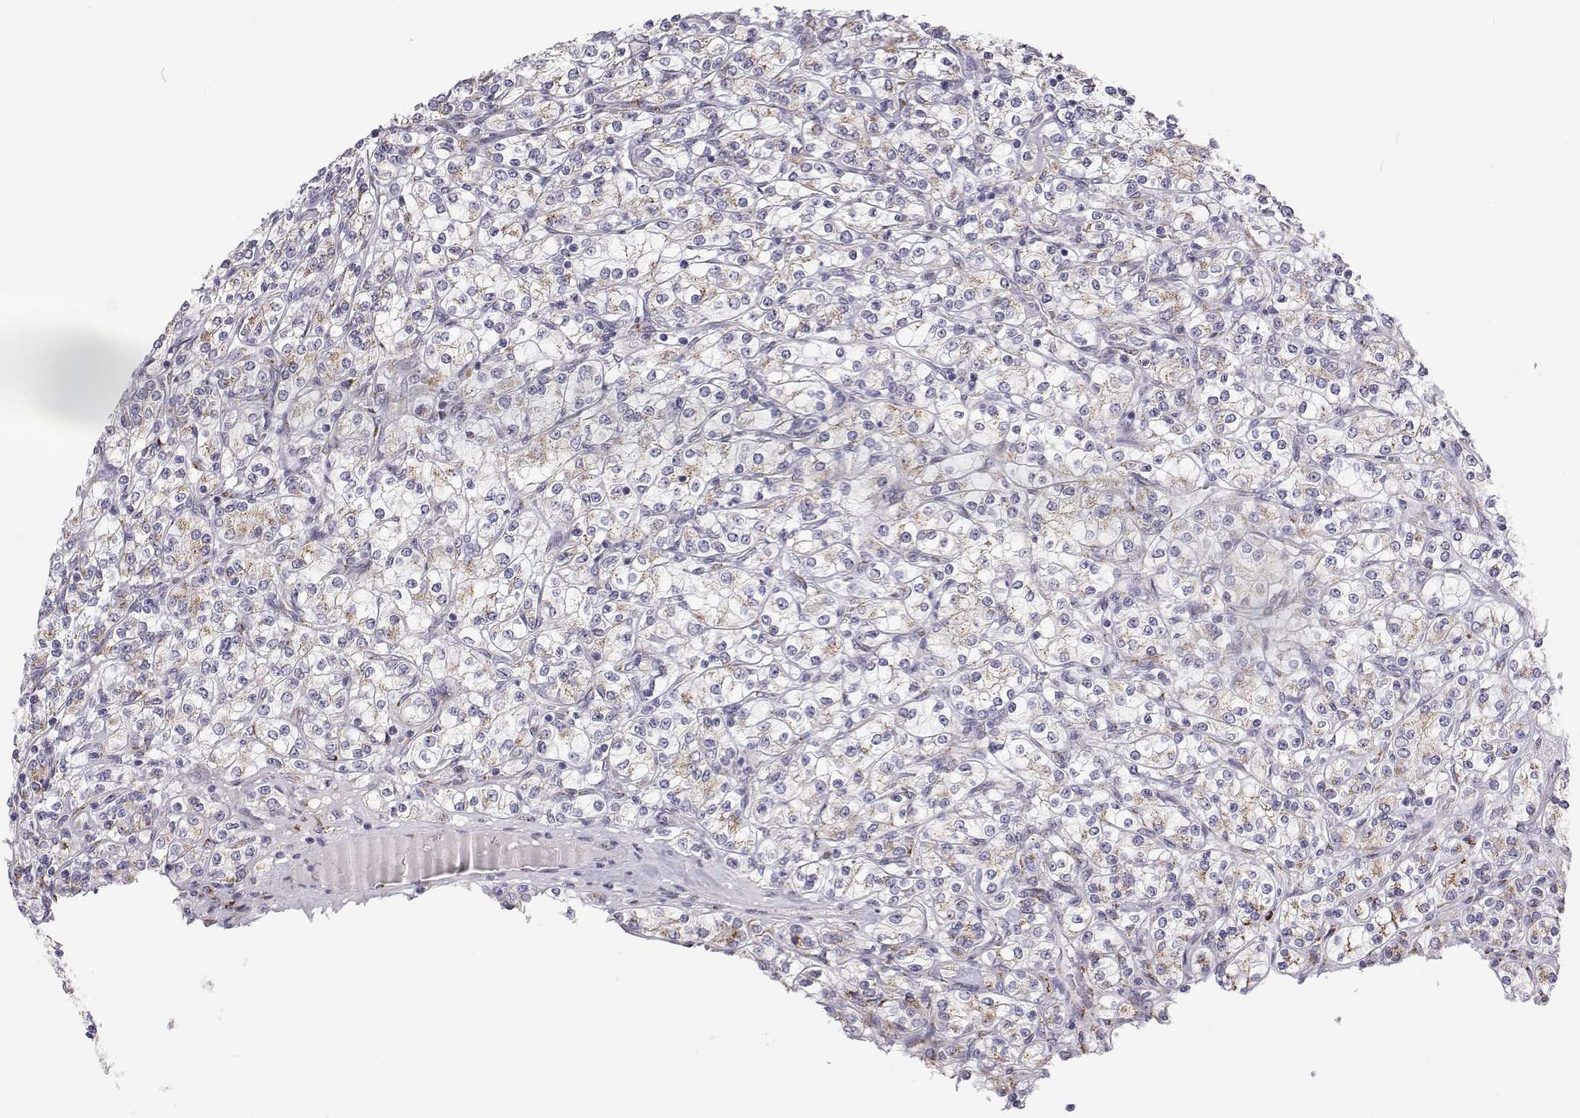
{"staining": {"intensity": "weak", "quantity": "25%-75%", "location": "cytoplasmic/membranous"}, "tissue": "renal cancer", "cell_type": "Tumor cells", "image_type": "cancer", "snomed": [{"axis": "morphology", "description": "Adenocarcinoma, NOS"}, {"axis": "topography", "description": "Kidney"}], "caption": "Immunohistochemical staining of human renal adenocarcinoma demonstrates weak cytoplasmic/membranous protein positivity in approximately 25%-75% of tumor cells. The staining was performed using DAB (3,3'-diaminobenzidine), with brown indicating positive protein expression. Nuclei are stained blue with hematoxylin.", "gene": "STARD13", "patient": {"sex": "male", "age": 77}}